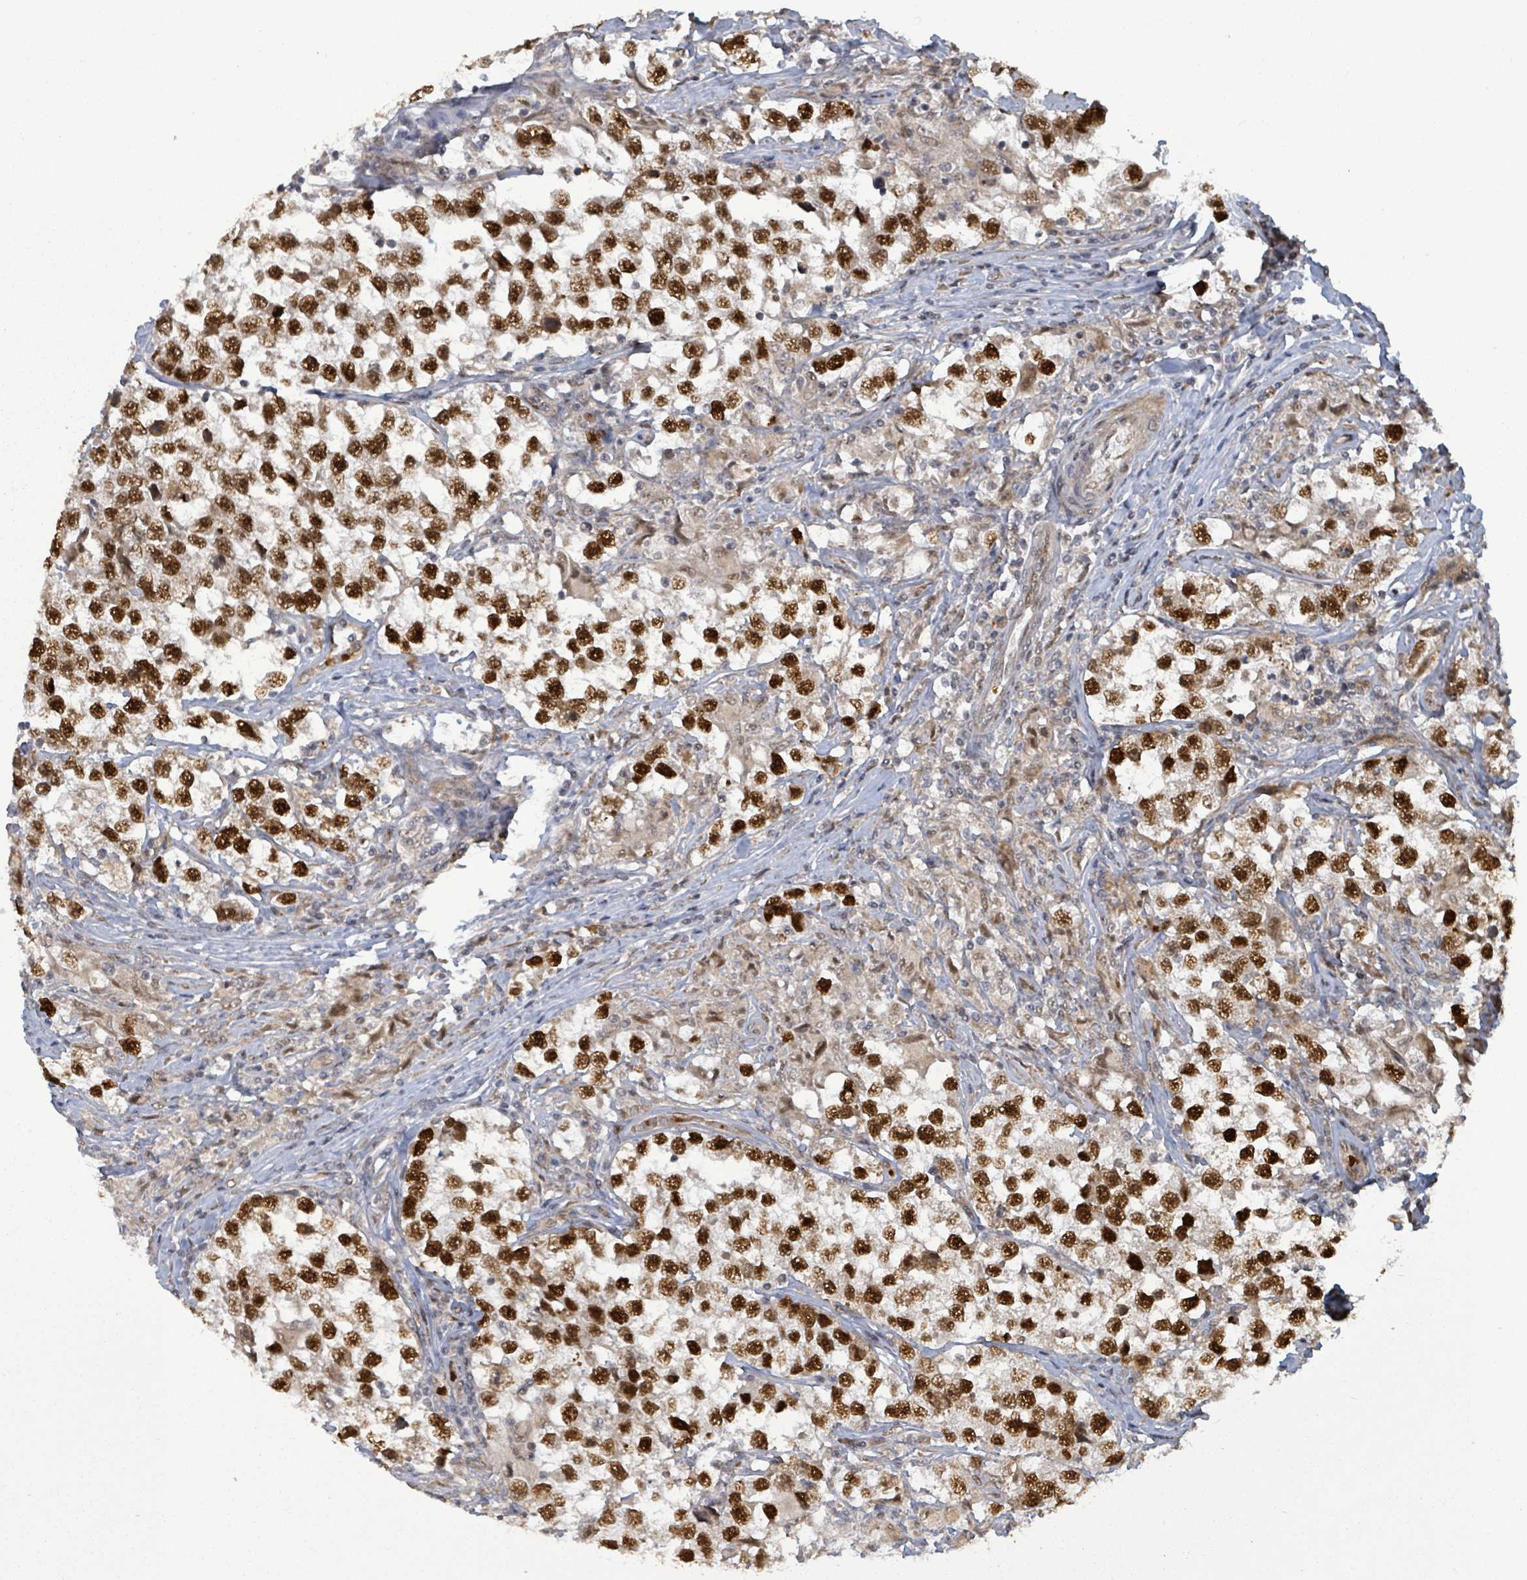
{"staining": {"intensity": "strong", "quantity": ">75%", "location": "nuclear"}, "tissue": "testis cancer", "cell_type": "Tumor cells", "image_type": "cancer", "snomed": [{"axis": "morphology", "description": "Seminoma, NOS"}, {"axis": "topography", "description": "Testis"}], "caption": "Human testis cancer stained with a protein marker exhibits strong staining in tumor cells.", "gene": "PATZ1", "patient": {"sex": "male", "age": 46}}